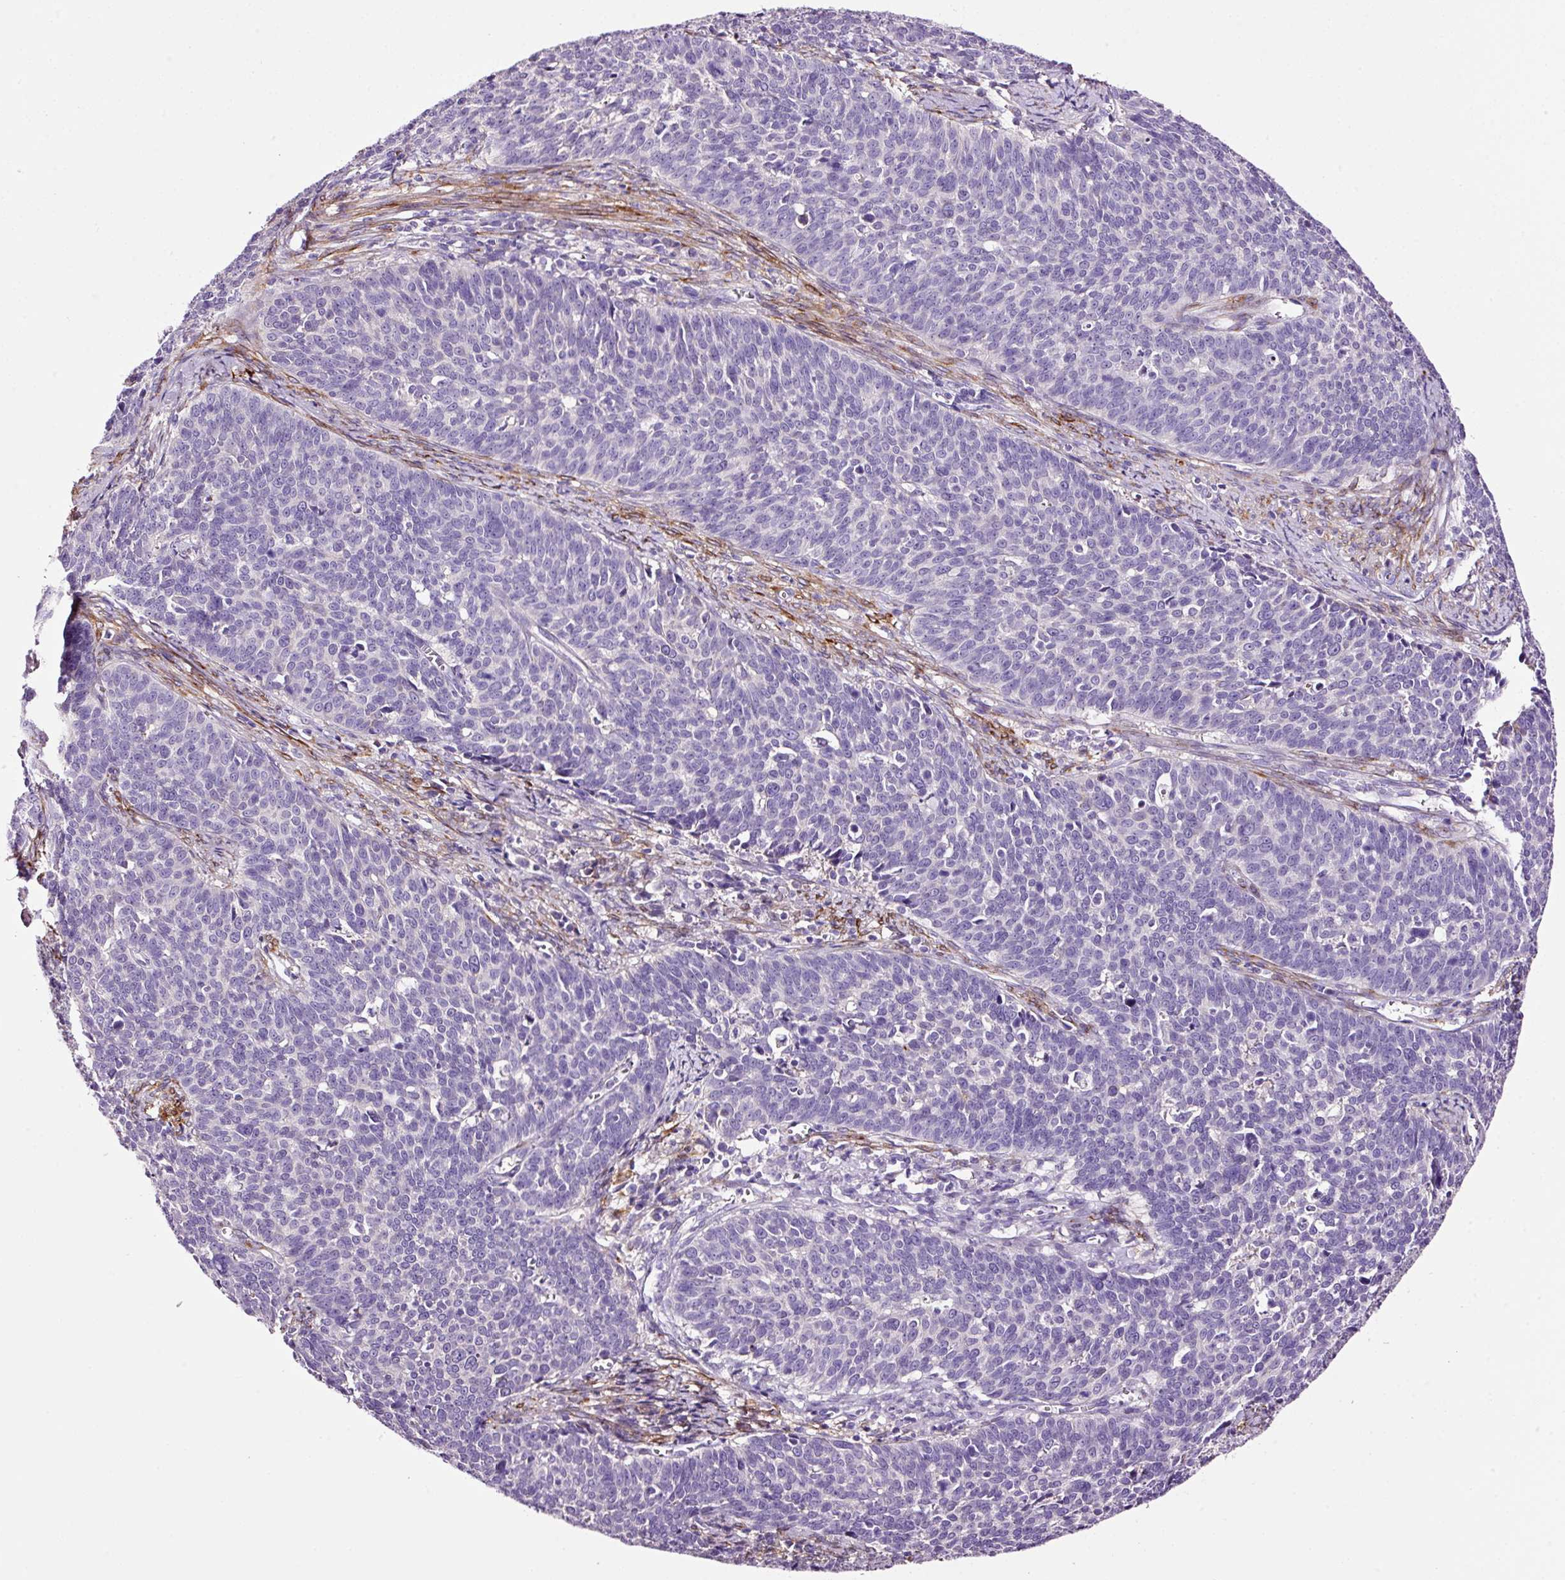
{"staining": {"intensity": "negative", "quantity": "none", "location": "none"}, "tissue": "cervical cancer", "cell_type": "Tumor cells", "image_type": "cancer", "snomed": [{"axis": "morphology", "description": "Squamous cell carcinoma, NOS"}, {"axis": "topography", "description": "Cervix"}], "caption": "Human squamous cell carcinoma (cervical) stained for a protein using IHC displays no positivity in tumor cells.", "gene": "PAM", "patient": {"sex": "female", "age": 39}}